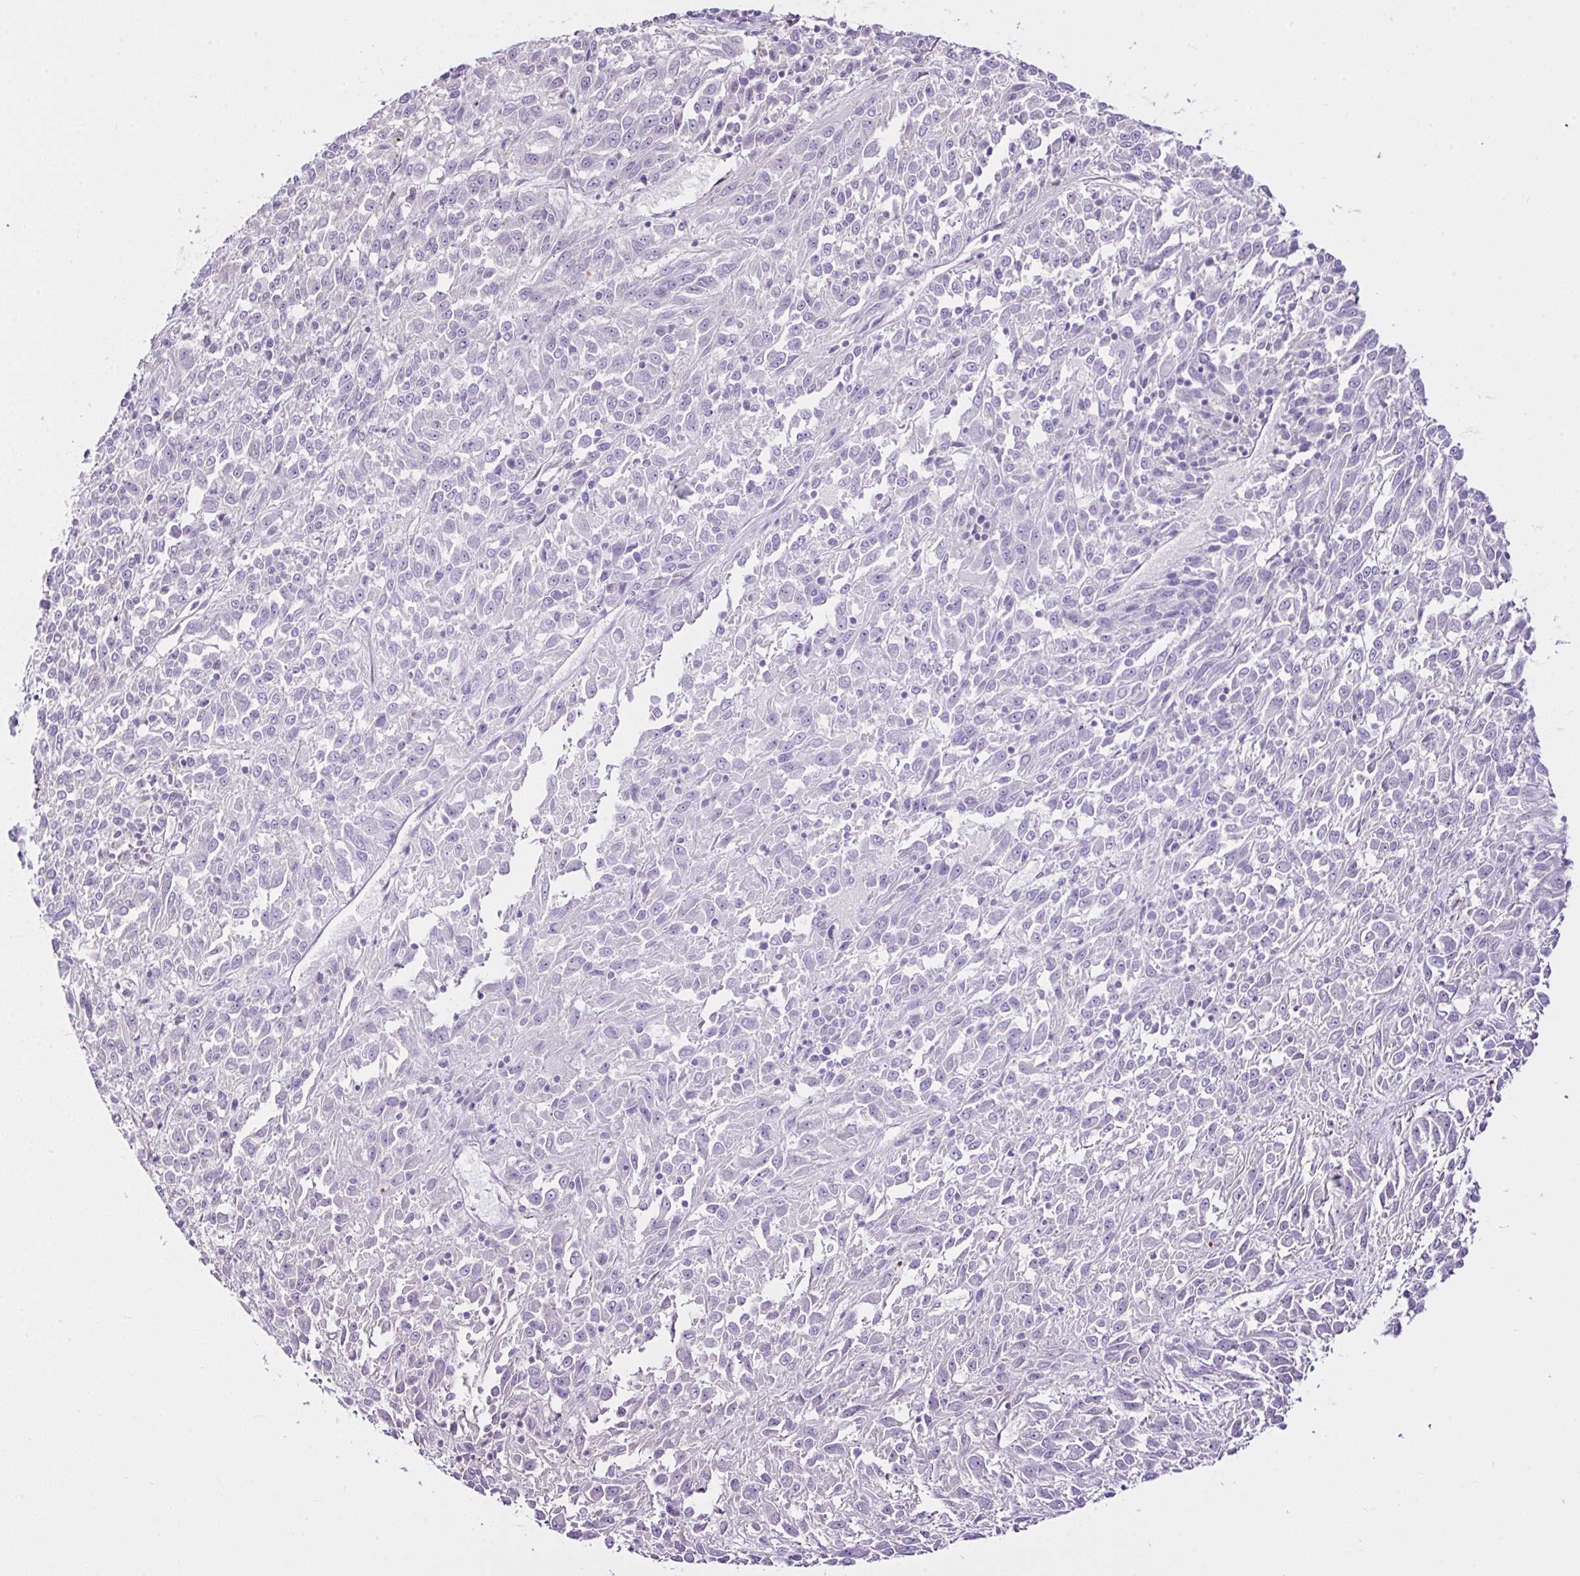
{"staining": {"intensity": "negative", "quantity": "none", "location": "none"}, "tissue": "melanoma", "cell_type": "Tumor cells", "image_type": "cancer", "snomed": [{"axis": "morphology", "description": "Malignant melanoma, Metastatic site"}, {"axis": "topography", "description": "Lung"}], "caption": "Image shows no protein staining in tumor cells of melanoma tissue. Brightfield microscopy of immunohistochemistry stained with DAB (3,3'-diaminobenzidine) (brown) and hematoxylin (blue), captured at high magnification.", "gene": "D2HGDH", "patient": {"sex": "male", "age": 64}}